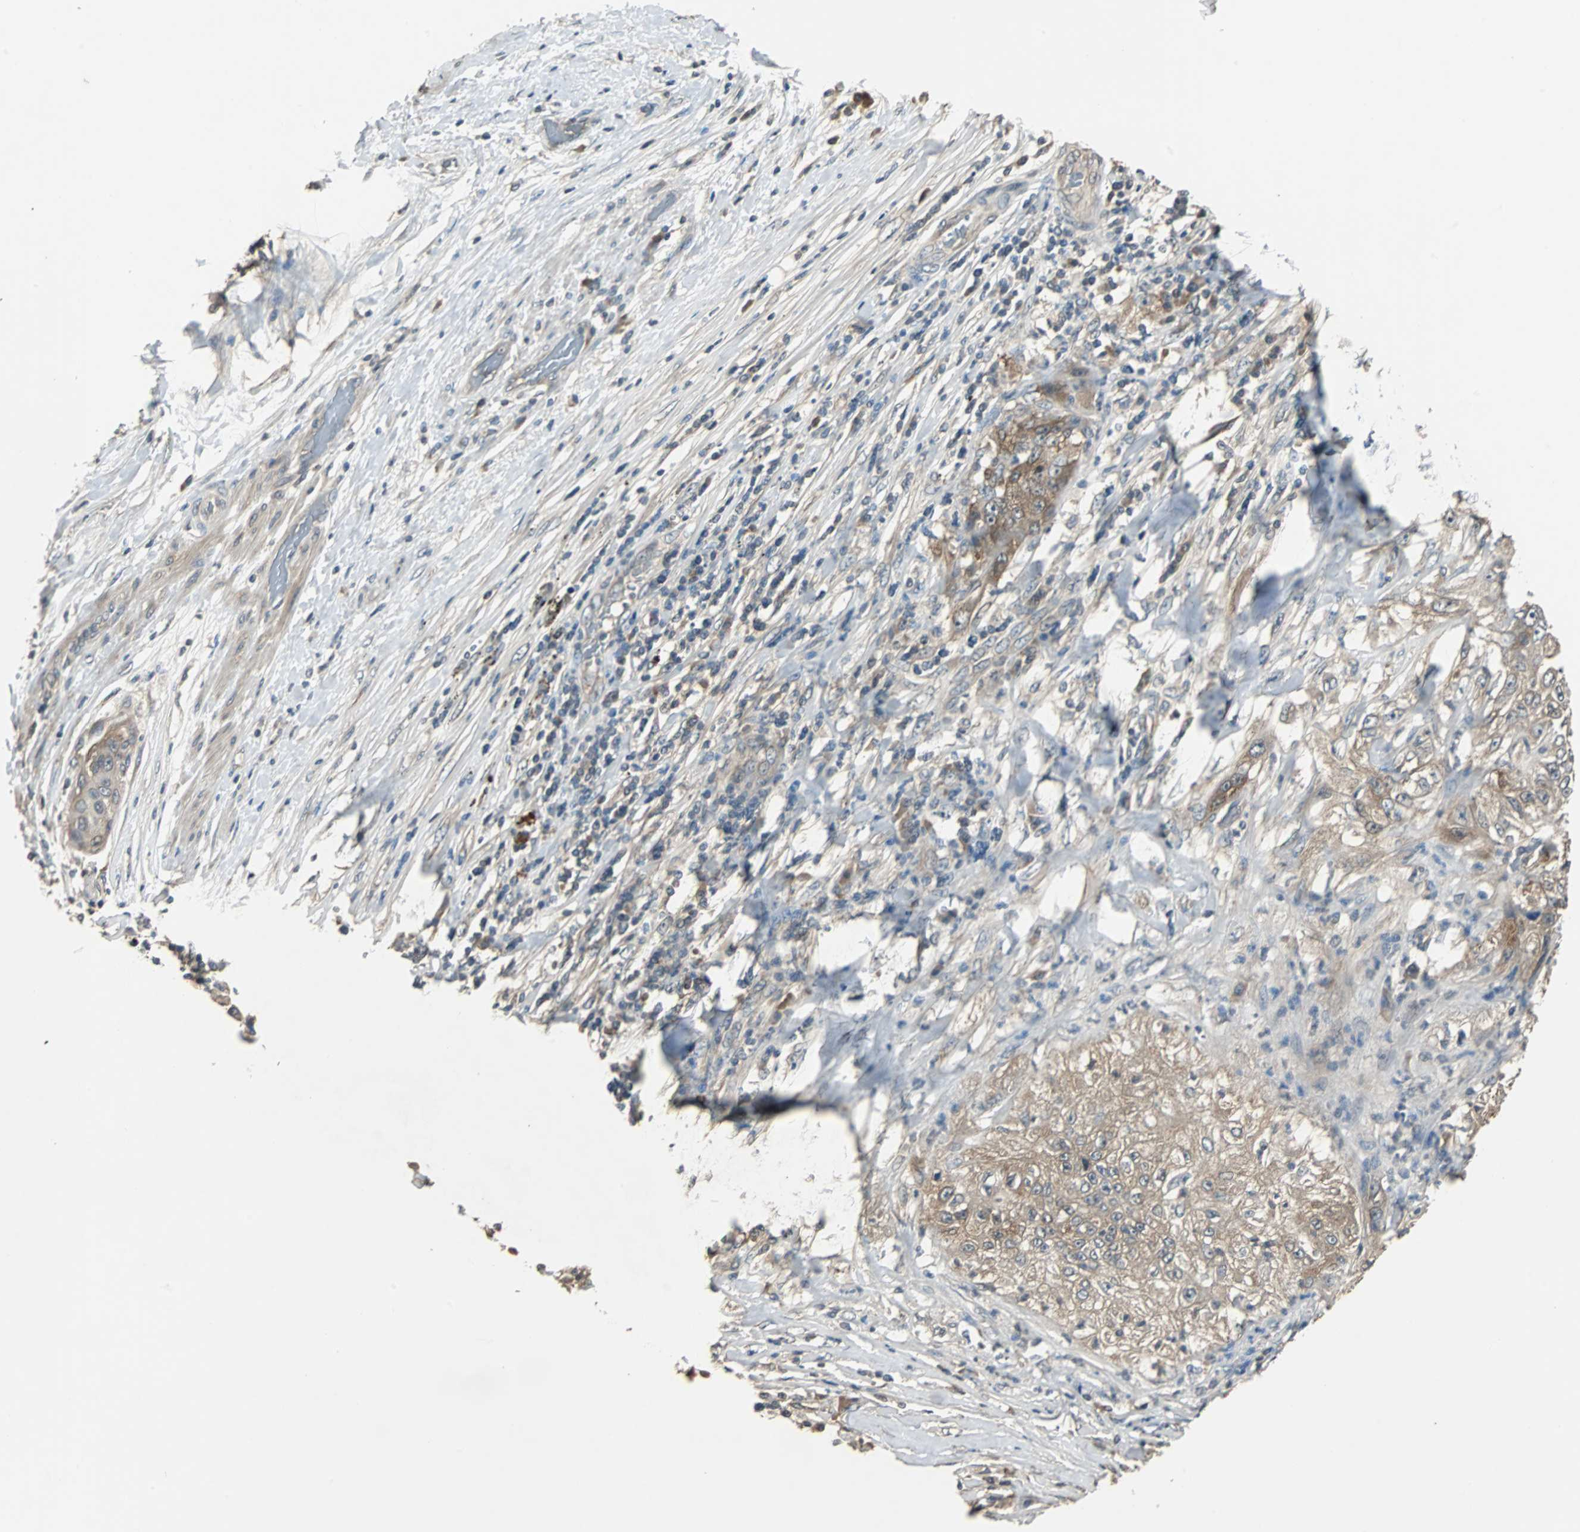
{"staining": {"intensity": "moderate", "quantity": ">75%", "location": "cytoplasmic/membranous"}, "tissue": "lung cancer", "cell_type": "Tumor cells", "image_type": "cancer", "snomed": [{"axis": "morphology", "description": "Inflammation, NOS"}, {"axis": "morphology", "description": "Squamous cell carcinoma, NOS"}, {"axis": "topography", "description": "Lymph node"}, {"axis": "topography", "description": "Soft tissue"}, {"axis": "topography", "description": "Lung"}], "caption": "Squamous cell carcinoma (lung) tissue reveals moderate cytoplasmic/membranous positivity in approximately >75% of tumor cells, visualized by immunohistochemistry.", "gene": "ABHD2", "patient": {"sex": "male", "age": 66}}